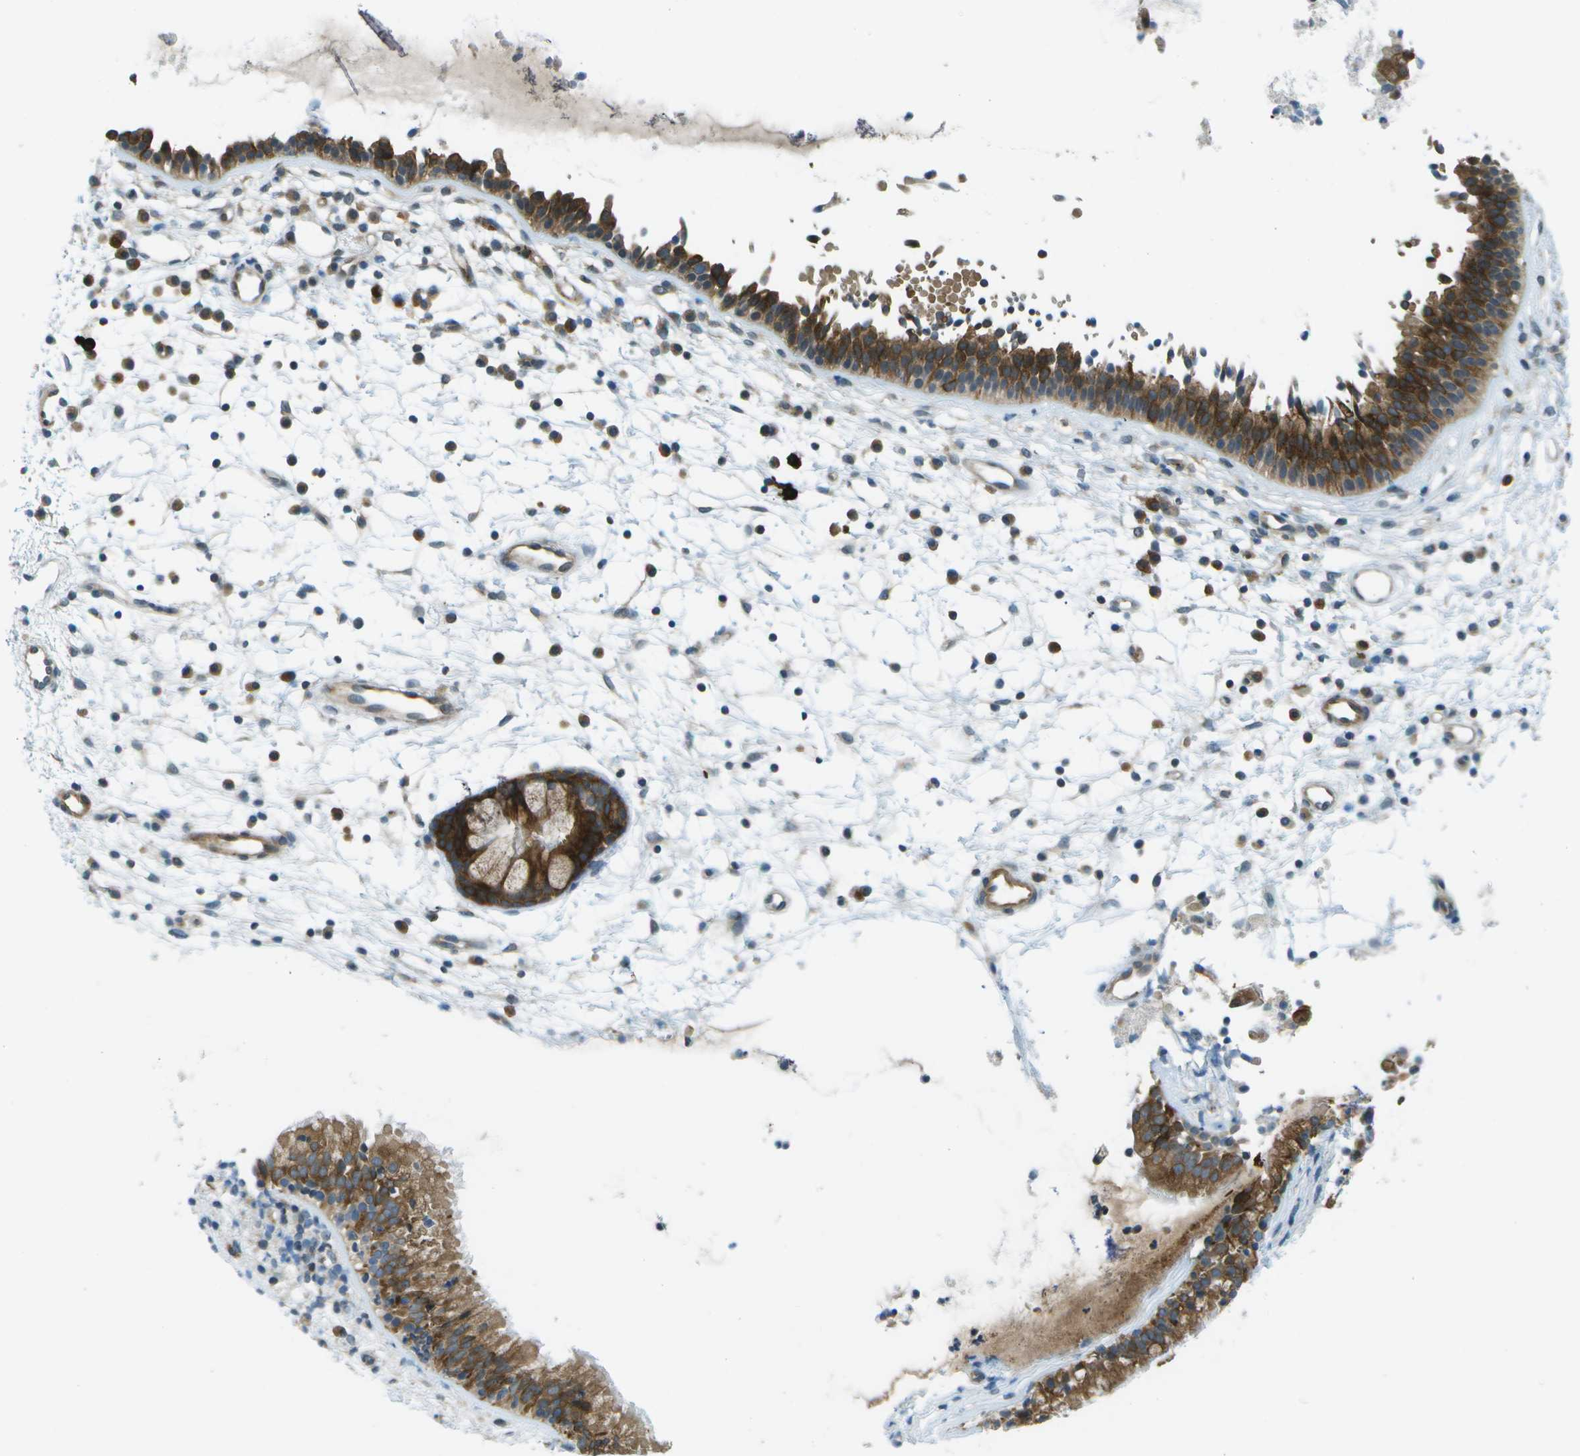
{"staining": {"intensity": "strong", "quantity": ">75%", "location": "cytoplasmic/membranous"}, "tissue": "nasopharynx", "cell_type": "Respiratory epithelial cells", "image_type": "normal", "snomed": [{"axis": "morphology", "description": "Normal tissue, NOS"}, {"axis": "topography", "description": "Nasopharynx"}], "caption": "Respiratory epithelial cells display strong cytoplasmic/membranous expression in about >75% of cells in normal nasopharynx.", "gene": "WNK2", "patient": {"sex": "male", "age": 21}}